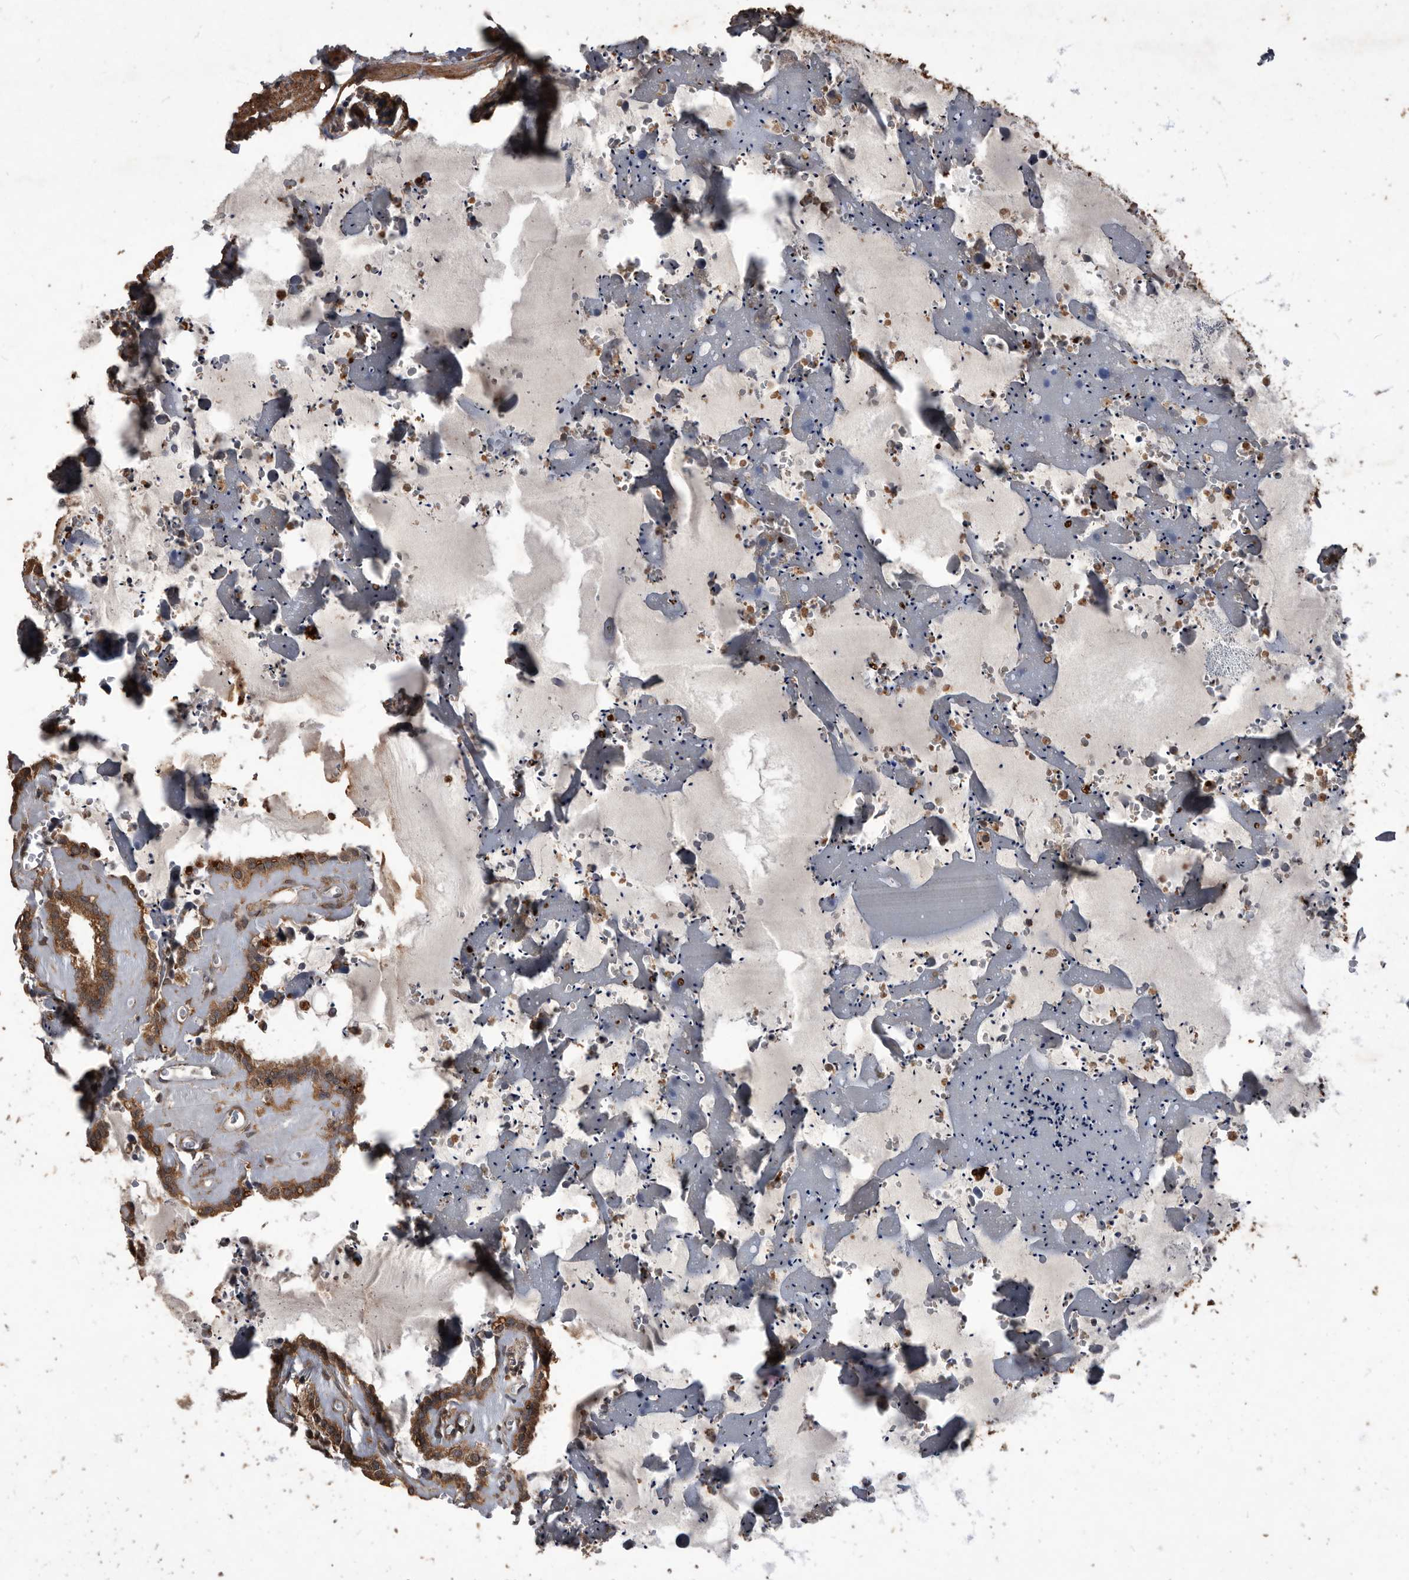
{"staining": {"intensity": "moderate", "quantity": ">75%", "location": "cytoplasmic/membranous"}, "tissue": "seminal vesicle", "cell_type": "Glandular cells", "image_type": "normal", "snomed": [{"axis": "morphology", "description": "Normal tissue, NOS"}, {"axis": "topography", "description": "Prostate"}, {"axis": "topography", "description": "Seminal veicle"}], "caption": "A histopathology image showing moderate cytoplasmic/membranous positivity in about >75% of glandular cells in normal seminal vesicle, as visualized by brown immunohistochemical staining.", "gene": "NRBP1", "patient": {"sex": "male", "age": 59}}